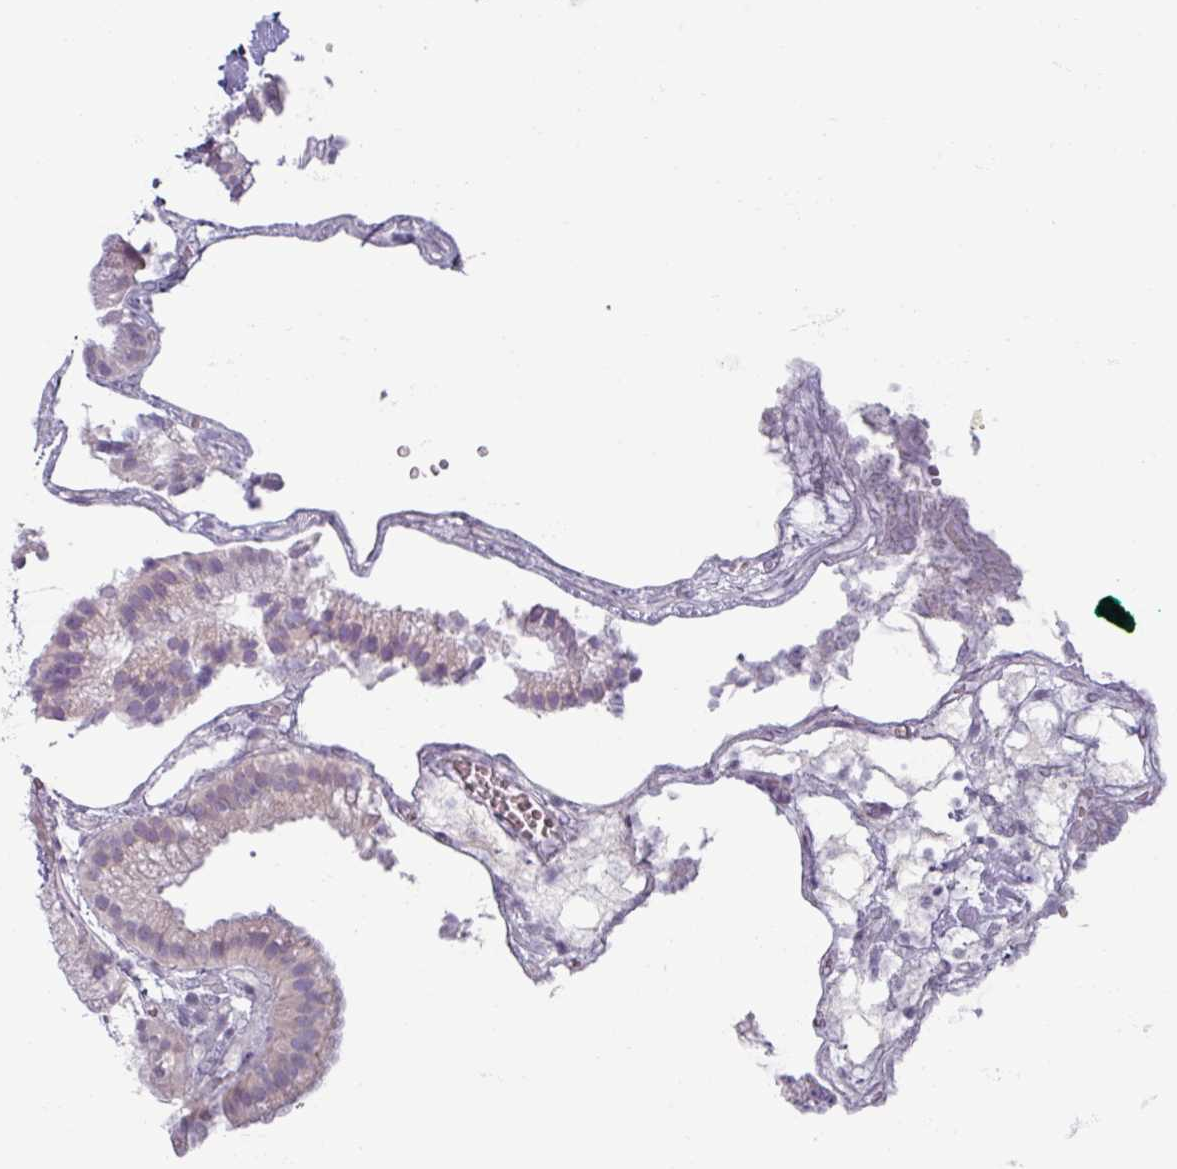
{"staining": {"intensity": "negative", "quantity": "none", "location": "none"}, "tissue": "gallbladder", "cell_type": "Glandular cells", "image_type": "normal", "snomed": [{"axis": "morphology", "description": "Normal tissue, NOS"}, {"axis": "topography", "description": "Gallbladder"}], "caption": "Immunohistochemistry photomicrograph of normal human gallbladder stained for a protein (brown), which exhibits no expression in glandular cells.", "gene": "SMIM11", "patient": {"sex": "female", "age": 63}}